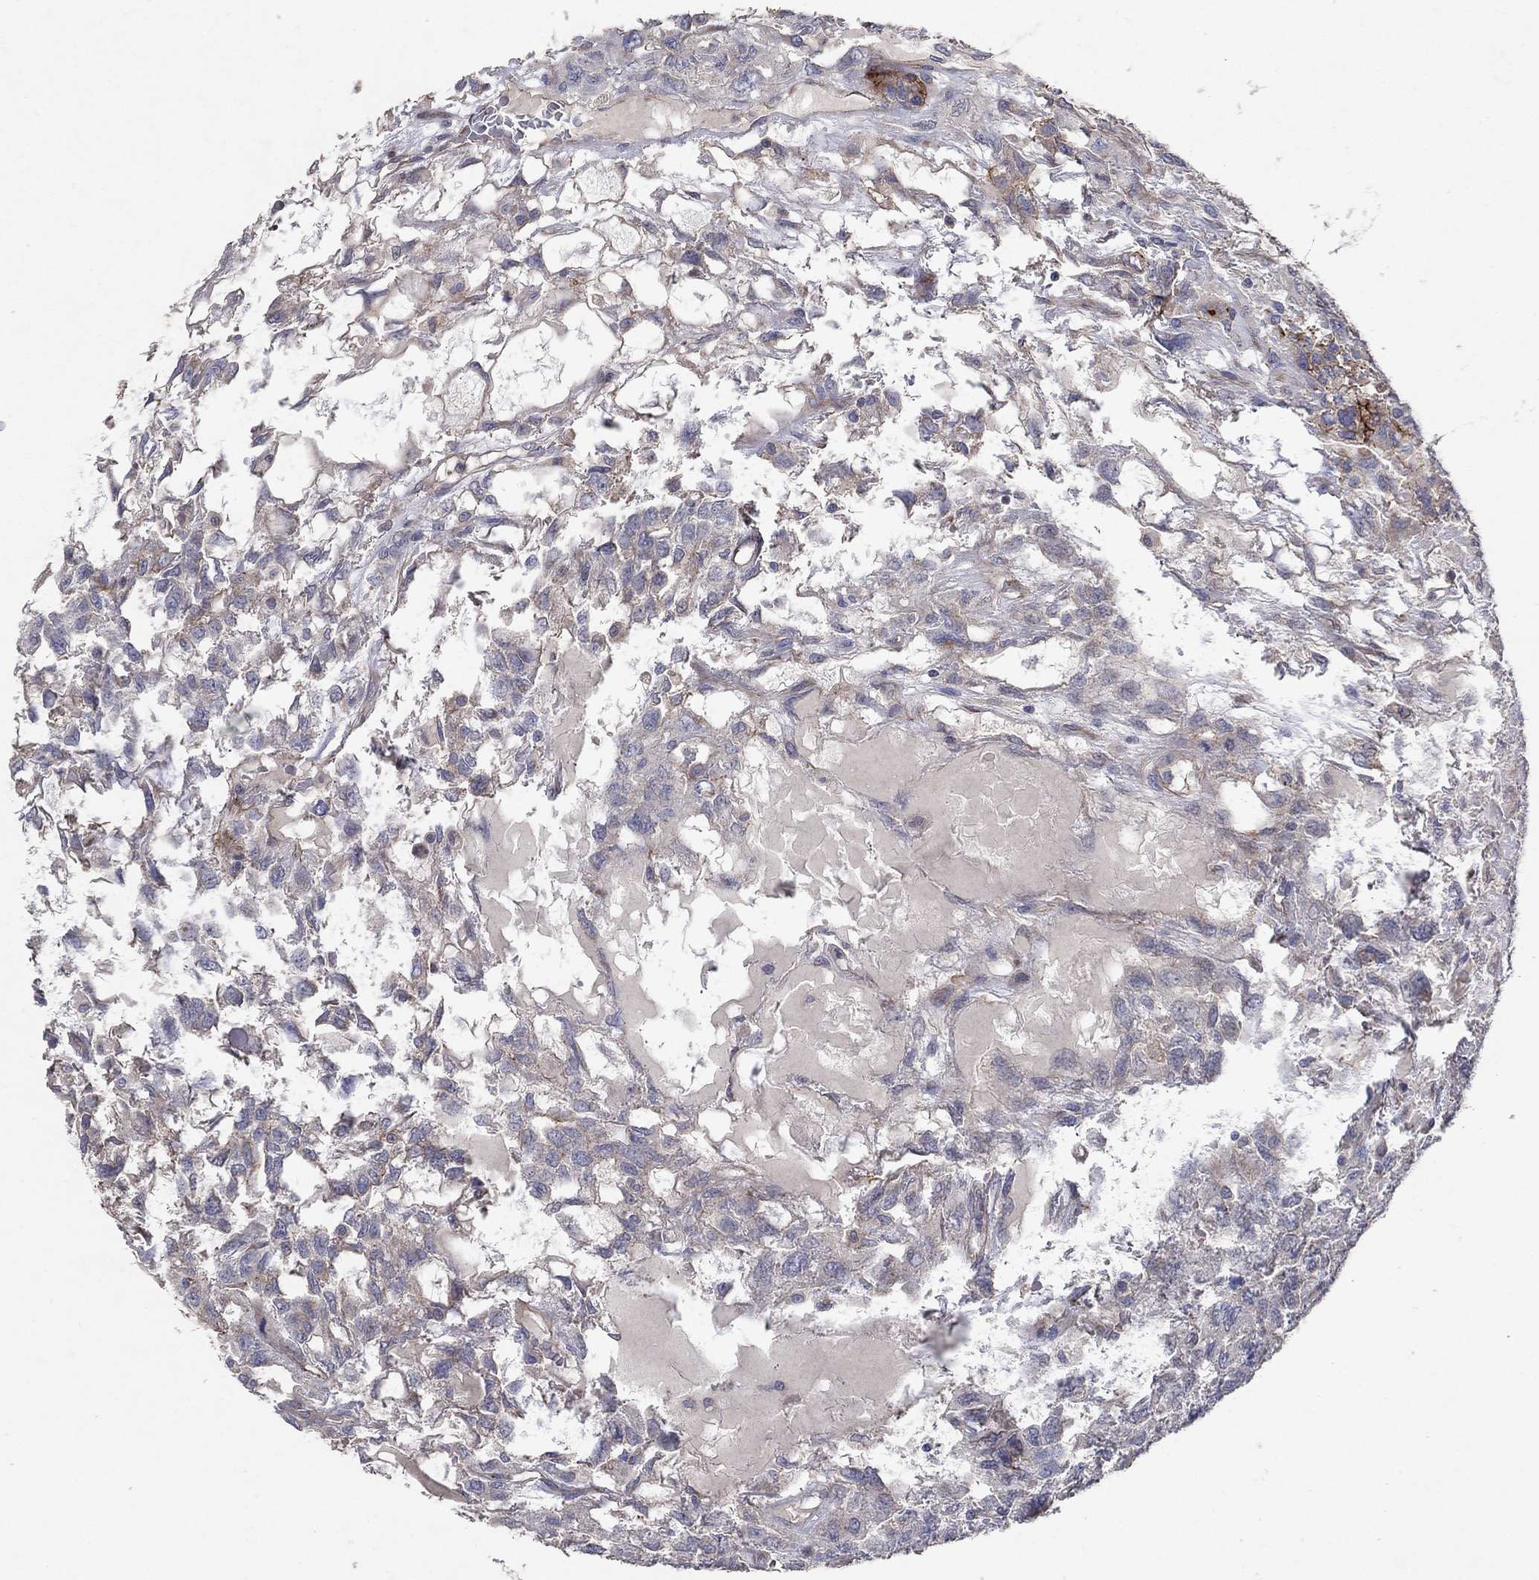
{"staining": {"intensity": "strong", "quantity": "<25%", "location": "cytoplasmic/membranous"}, "tissue": "testis cancer", "cell_type": "Tumor cells", "image_type": "cancer", "snomed": [{"axis": "morphology", "description": "Seminoma, NOS"}, {"axis": "topography", "description": "Testis"}], "caption": "Brown immunohistochemical staining in human testis cancer (seminoma) shows strong cytoplasmic/membranous positivity in about <25% of tumor cells.", "gene": "FRG1", "patient": {"sex": "male", "age": 52}}